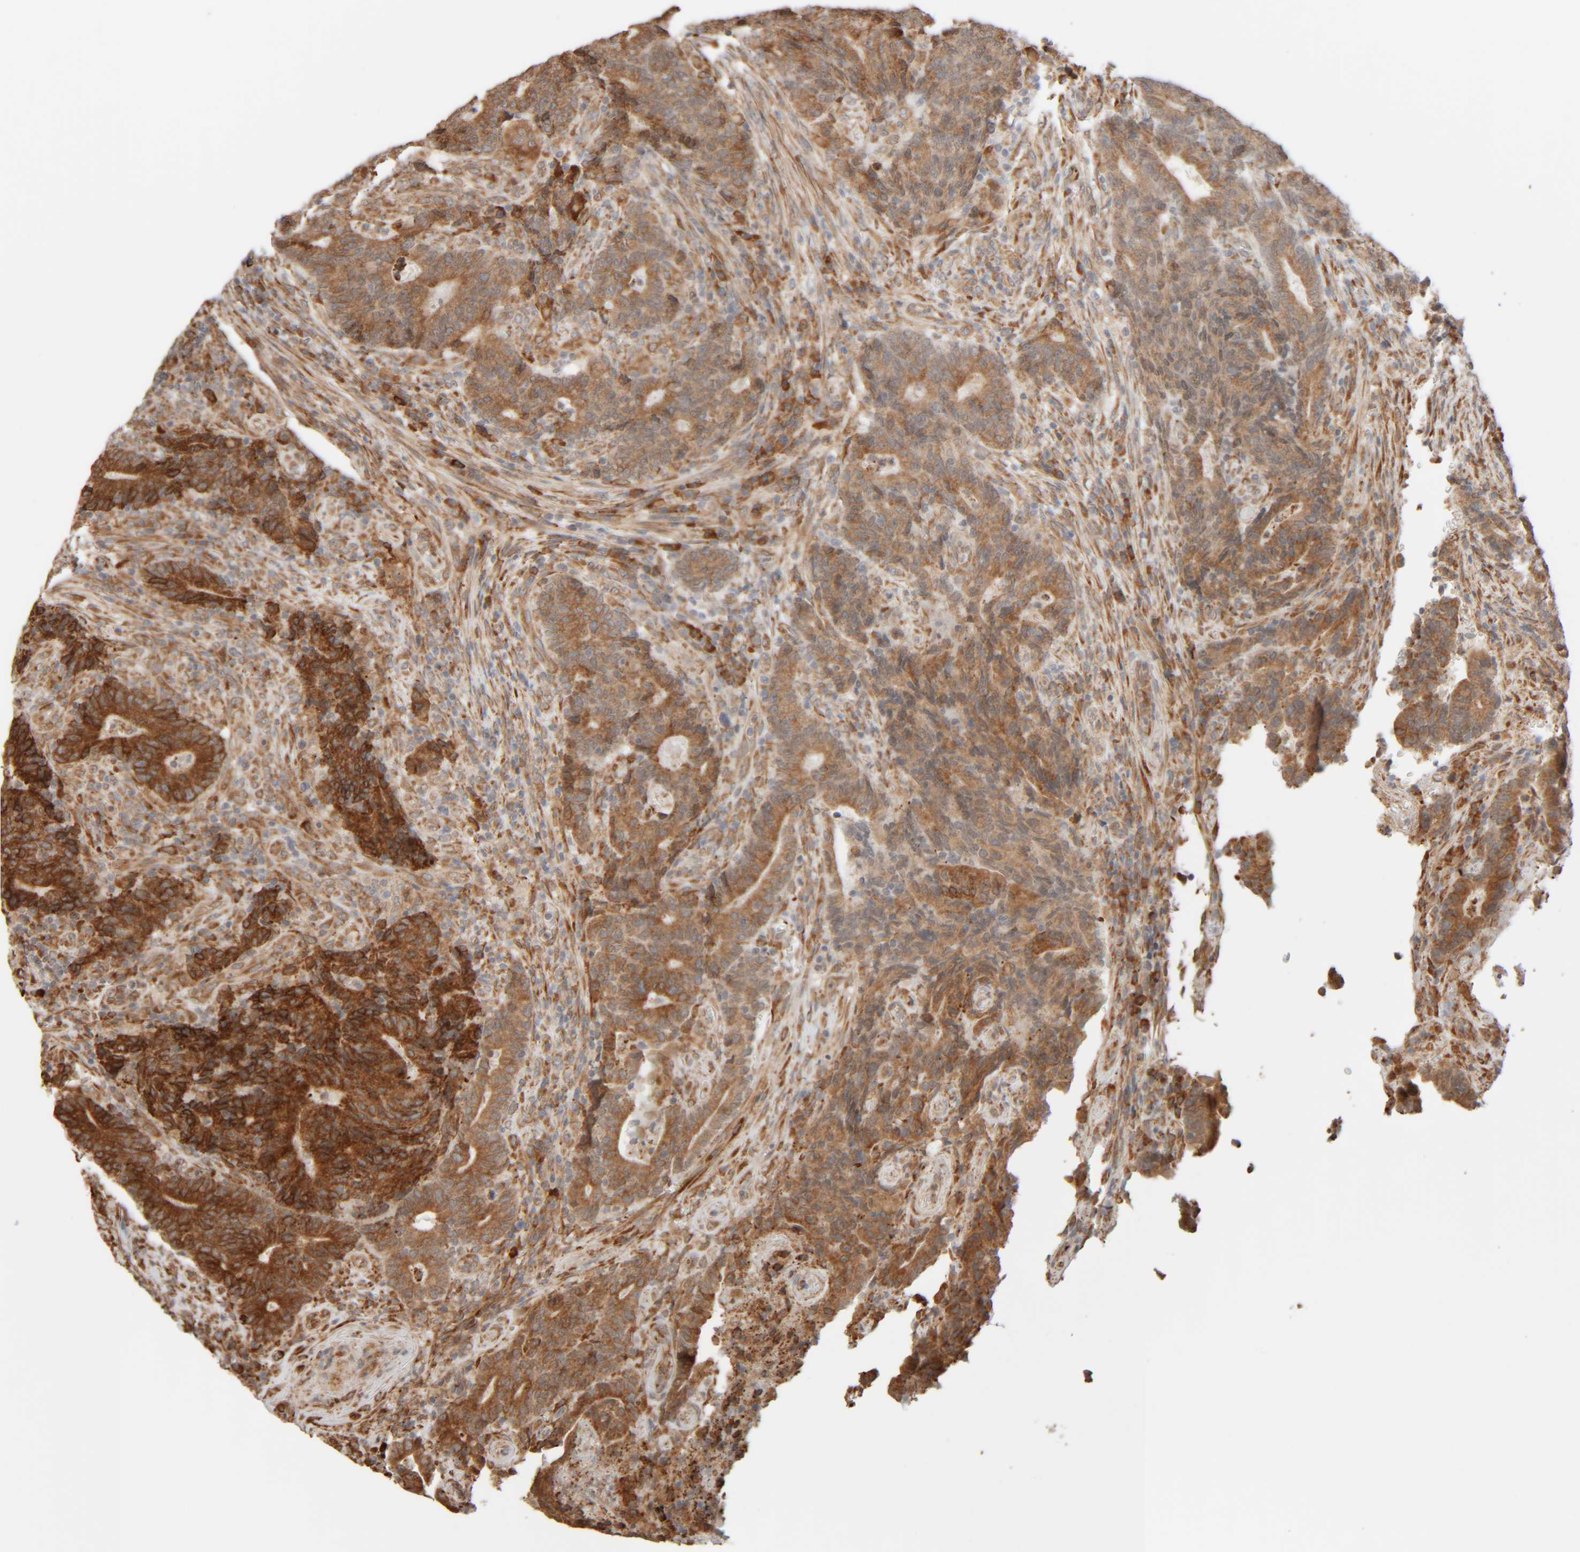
{"staining": {"intensity": "moderate", "quantity": ">75%", "location": "cytoplasmic/membranous"}, "tissue": "colorectal cancer", "cell_type": "Tumor cells", "image_type": "cancer", "snomed": [{"axis": "morphology", "description": "Normal tissue, NOS"}, {"axis": "morphology", "description": "Adenocarcinoma, NOS"}, {"axis": "topography", "description": "Colon"}], "caption": "IHC micrograph of neoplastic tissue: human adenocarcinoma (colorectal) stained using immunohistochemistry (IHC) displays medium levels of moderate protein expression localized specifically in the cytoplasmic/membranous of tumor cells, appearing as a cytoplasmic/membranous brown color.", "gene": "INTS1", "patient": {"sex": "female", "age": 75}}